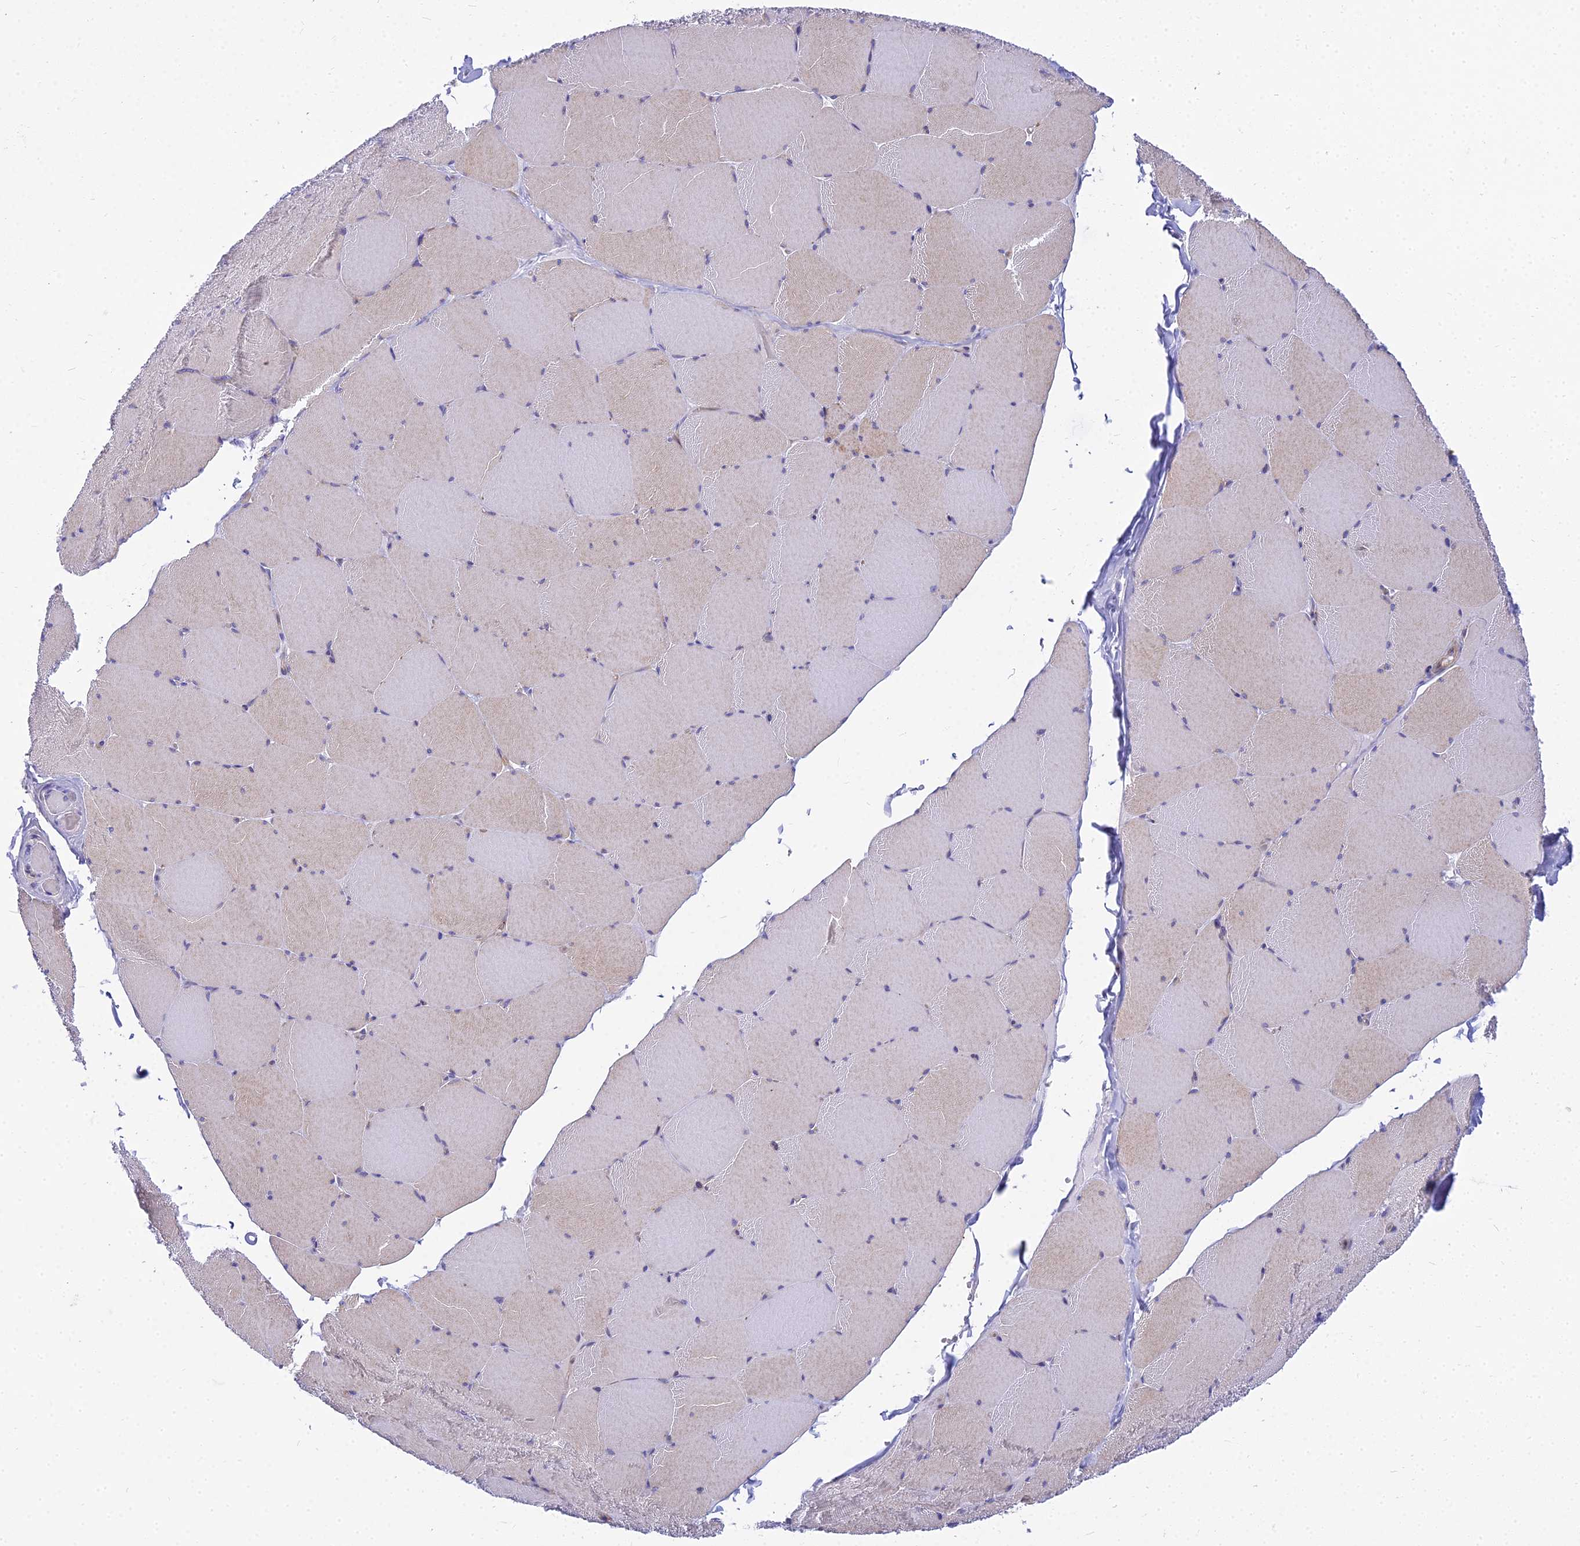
{"staining": {"intensity": "negative", "quantity": "none", "location": "none"}, "tissue": "skeletal muscle", "cell_type": "Myocytes", "image_type": "normal", "snomed": [{"axis": "morphology", "description": "Normal tissue, NOS"}, {"axis": "topography", "description": "Skeletal muscle"}, {"axis": "topography", "description": "Head-Neck"}], "caption": "Immunohistochemistry image of normal skeletal muscle: skeletal muscle stained with DAB (3,3'-diaminobenzidine) displays no significant protein staining in myocytes. (Stains: DAB IHC with hematoxylin counter stain, Microscopy: brightfield microscopy at high magnification).", "gene": "SMIM24", "patient": {"sex": "male", "age": 66}}